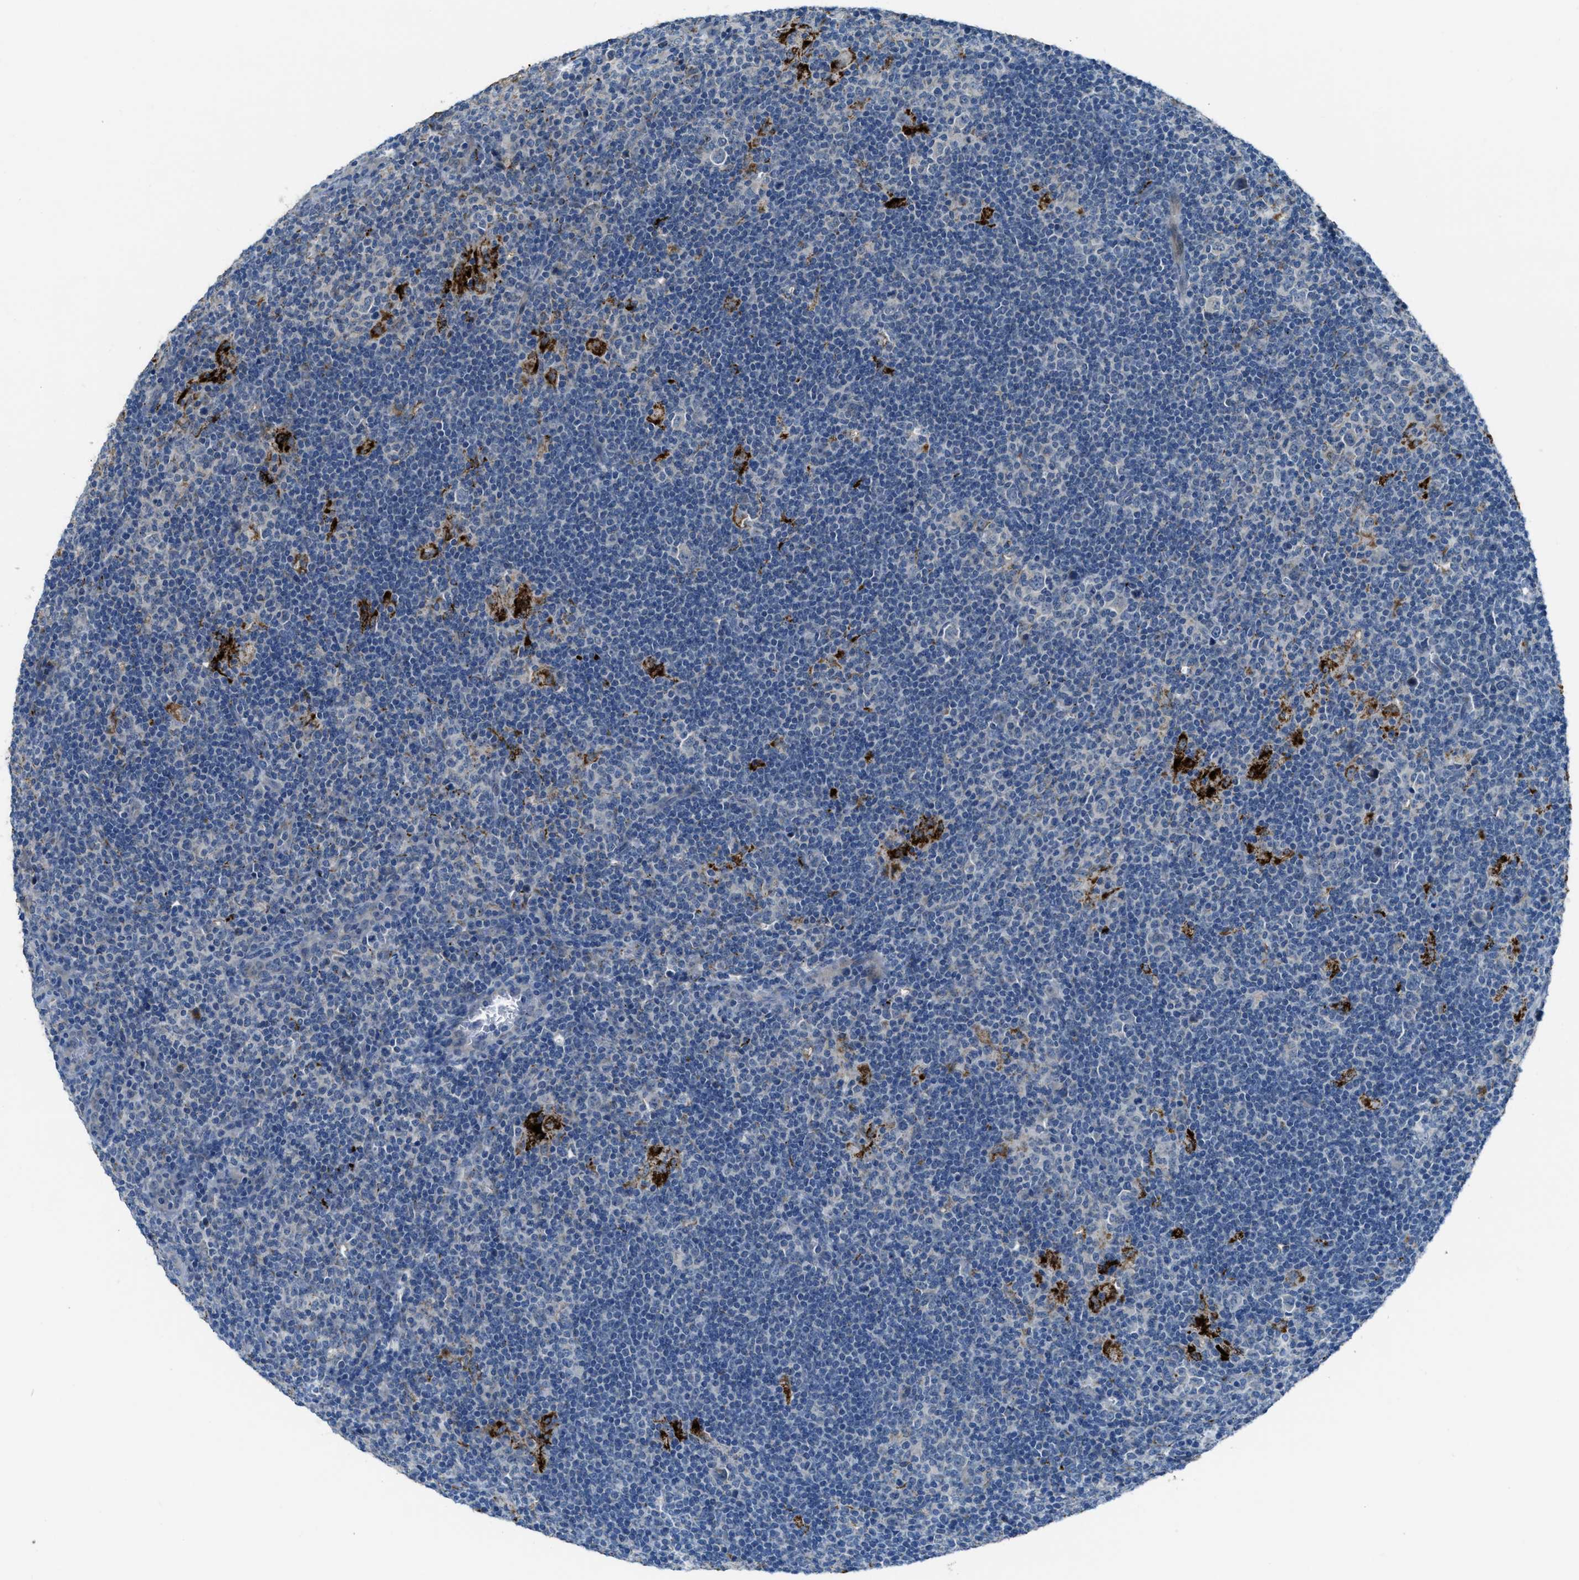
{"staining": {"intensity": "negative", "quantity": "none", "location": "none"}, "tissue": "lymphoma", "cell_type": "Tumor cells", "image_type": "cancer", "snomed": [{"axis": "morphology", "description": "Hodgkin's disease, NOS"}, {"axis": "topography", "description": "Lymph node"}], "caption": "This is a photomicrograph of immunohistochemistry staining of lymphoma, which shows no staining in tumor cells. The staining was performed using DAB (3,3'-diaminobenzidine) to visualize the protein expression in brown, while the nuclei were stained in blue with hematoxylin (Magnification: 20x).", "gene": "CDON", "patient": {"sex": "female", "age": 57}}